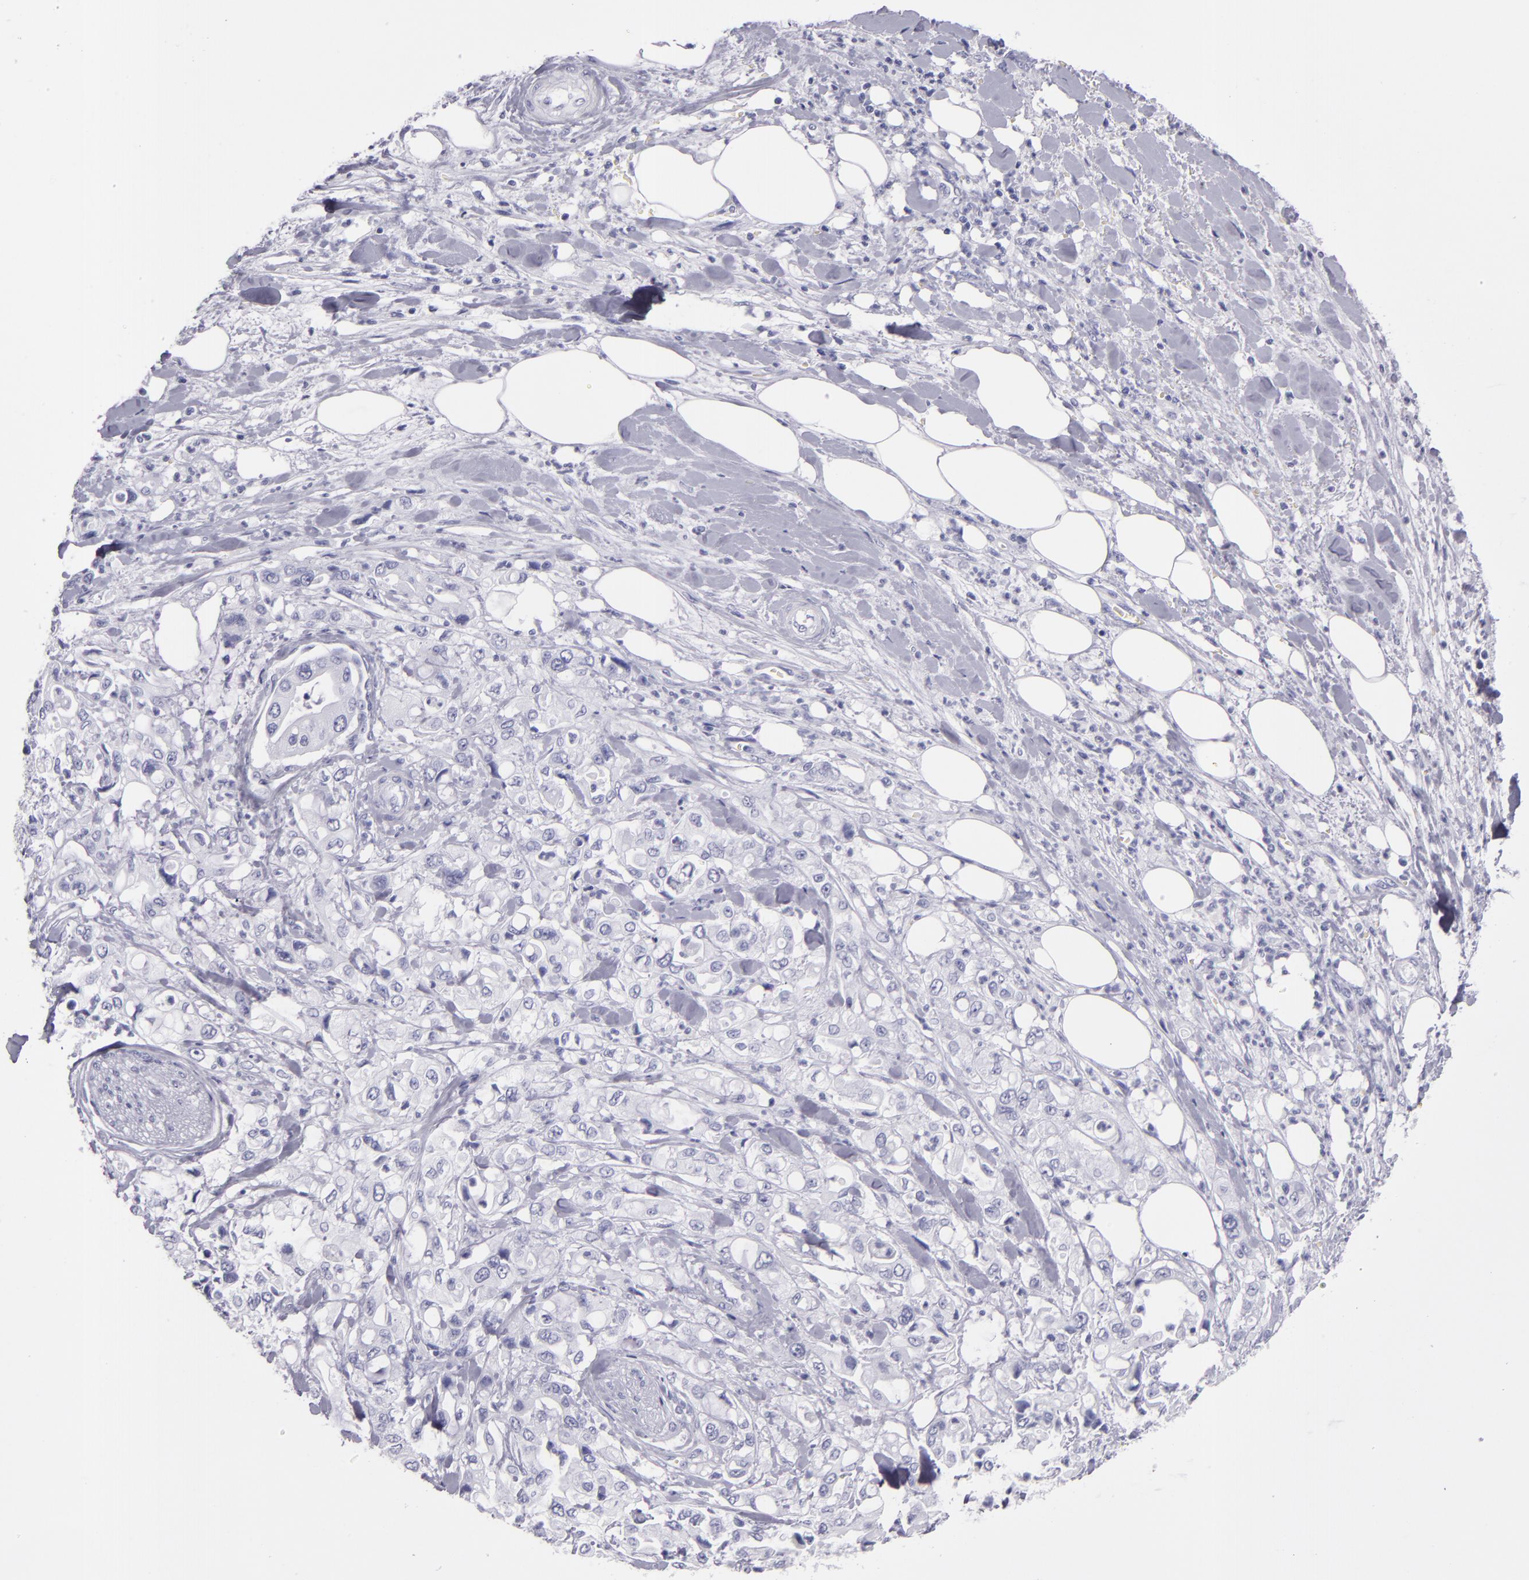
{"staining": {"intensity": "negative", "quantity": "none", "location": "none"}, "tissue": "pancreatic cancer", "cell_type": "Tumor cells", "image_type": "cancer", "snomed": [{"axis": "morphology", "description": "Adenocarcinoma, NOS"}, {"axis": "topography", "description": "Pancreas"}], "caption": "DAB (3,3'-diaminobenzidine) immunohistochemical staining of pancreatic cancer (adenocarcinoma) shows no significant positivity in tumor cells. (Immunohistochemistry (ihc), brightfield microscopy, high magnification).", "gene": "CR2", "patient": {"sex": "male", "age": 70}}